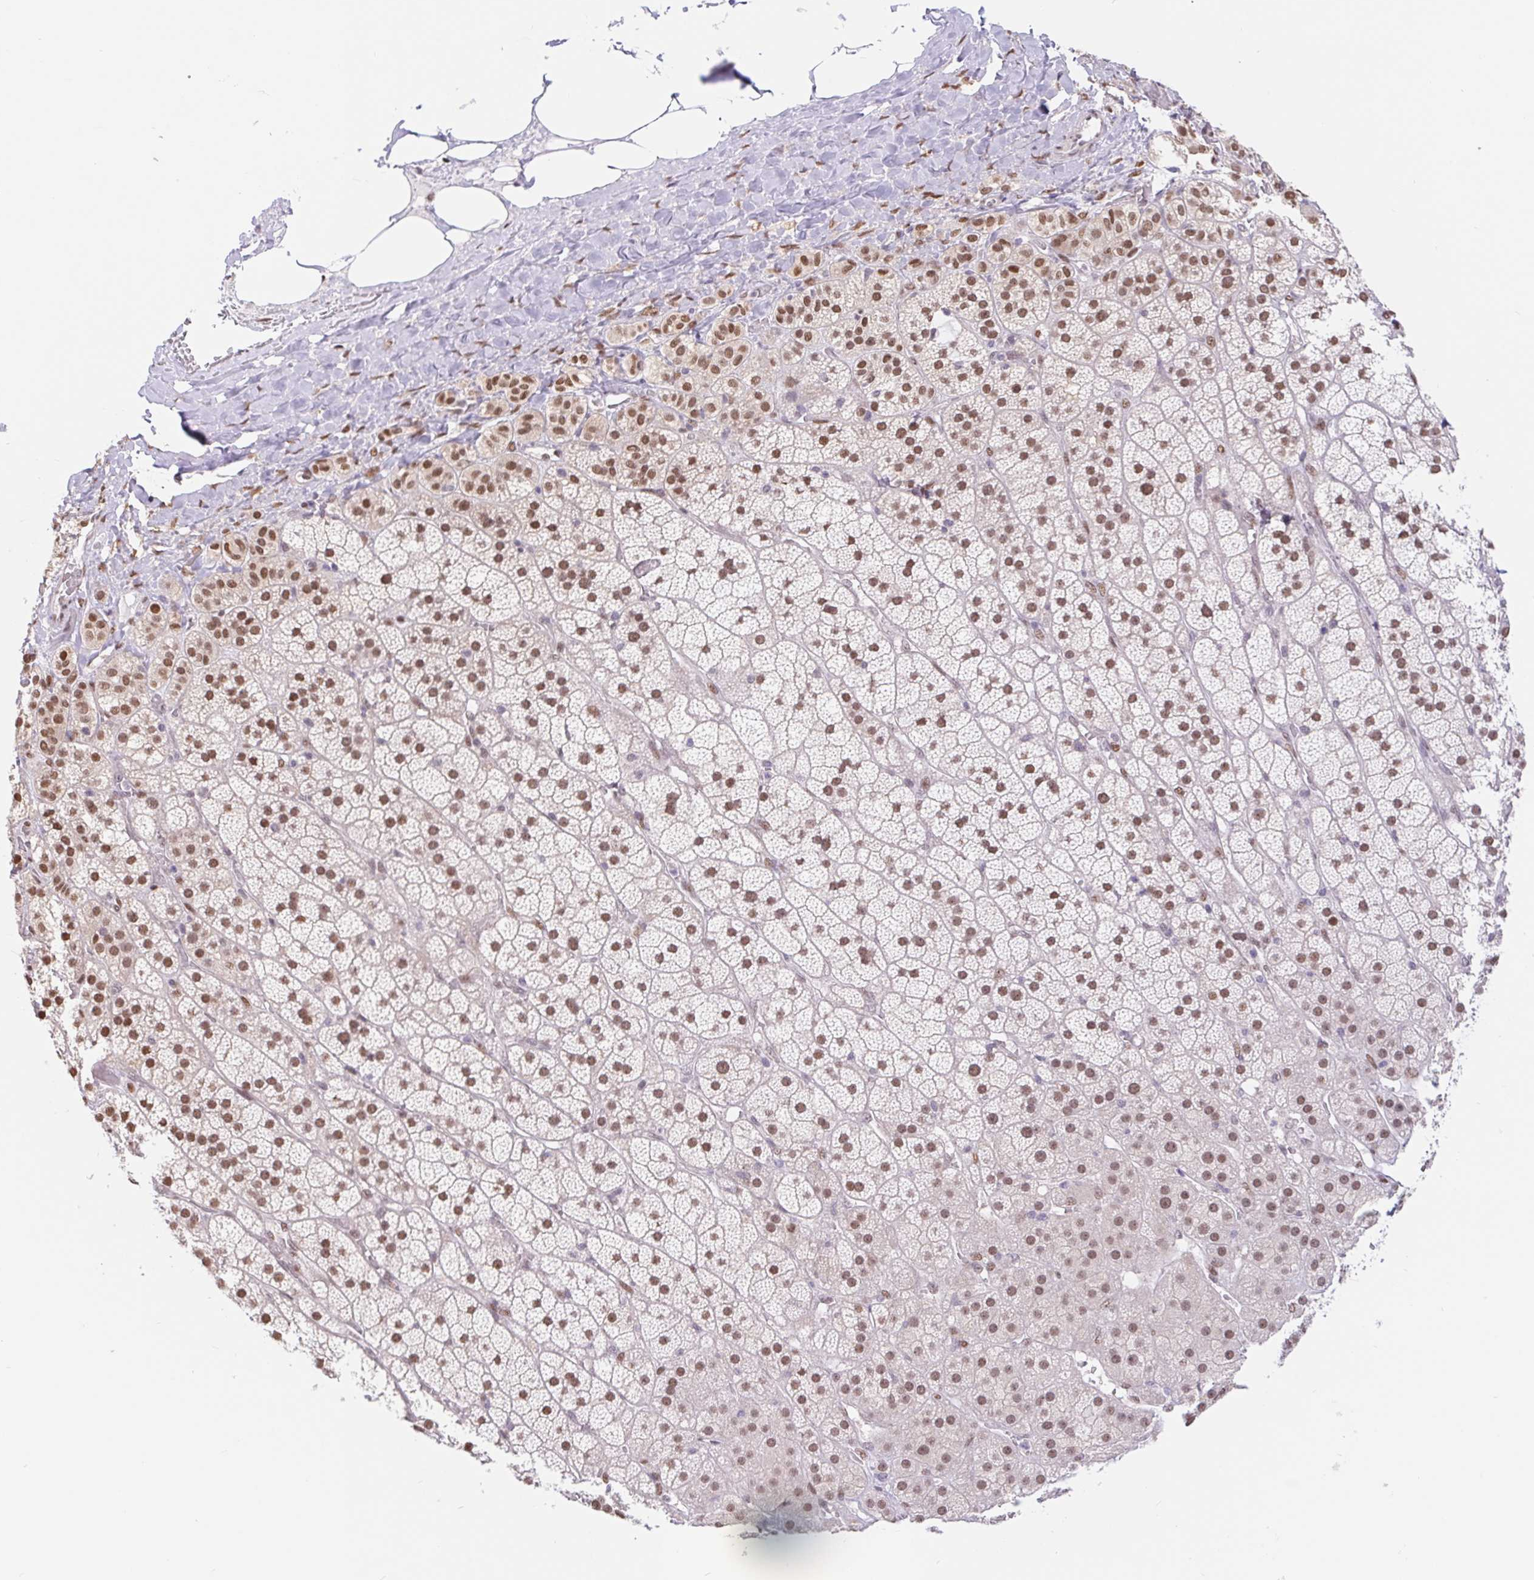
{"staining": {"intensity": "moderate", "quantity": ">75%", "location": "nuclear"}, "tissue": "adrenal gland", "cell_type": "Glandular cells", "image_type": "normal", "snomed": [{"axis": "morphology", "description": "Normal tissue, NOS"}, {"axis": "topography", "description": "Adrenal gland"}], "caption": "Protein analysis of normal adrenal gland demonstrates moderate nuclear expression in approximately >75% of glandular cells.", "gene": "CAND1", "patient": {"sex": "male", "age": 57}}